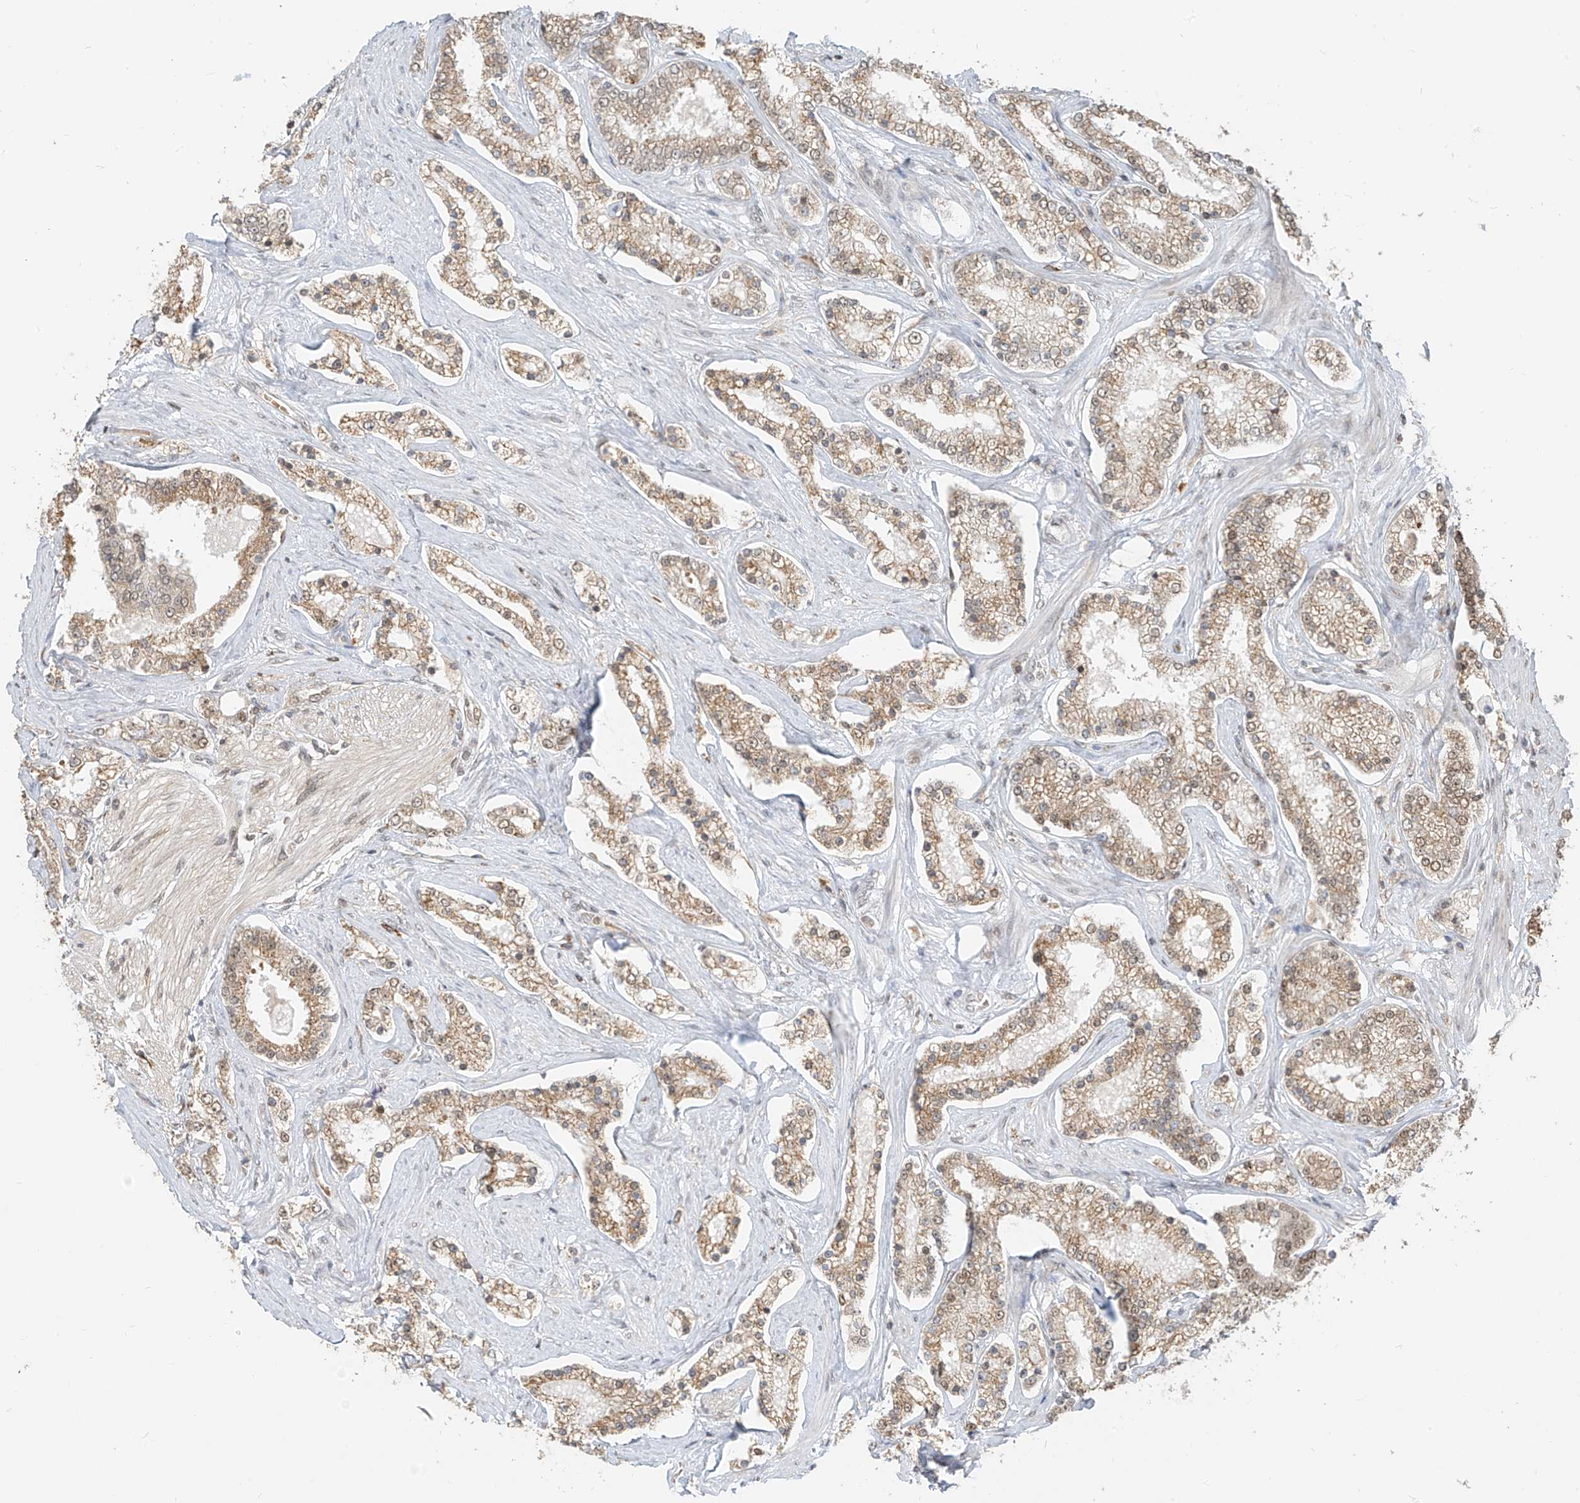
{"staining": {"intensity": "weak", "quantity": ">75%", "location": "cytoplasmic/membranous,nuclear"}, "tissue": "prostate cancer", "cell_type": "Tumor cells", "image_type": "cancer", "snomed": [{"axis": "morphology", "description": "Normal tissue, NOS"}, {"axis": "morphology", "description": "Adenocarcinoma, High grade"}, {"axis": "topography", "description": "Prostate"}], "caption": "The histopathology image reveals a brown stain indicating the presence of a protein in the cytoplasmic/membranous and nuclear of tumor cells in prostate cancer (adenocarcinoma (high-grade)).", "gene": "ZMYM2", "patient": {"sex": "male", "age": 83}}